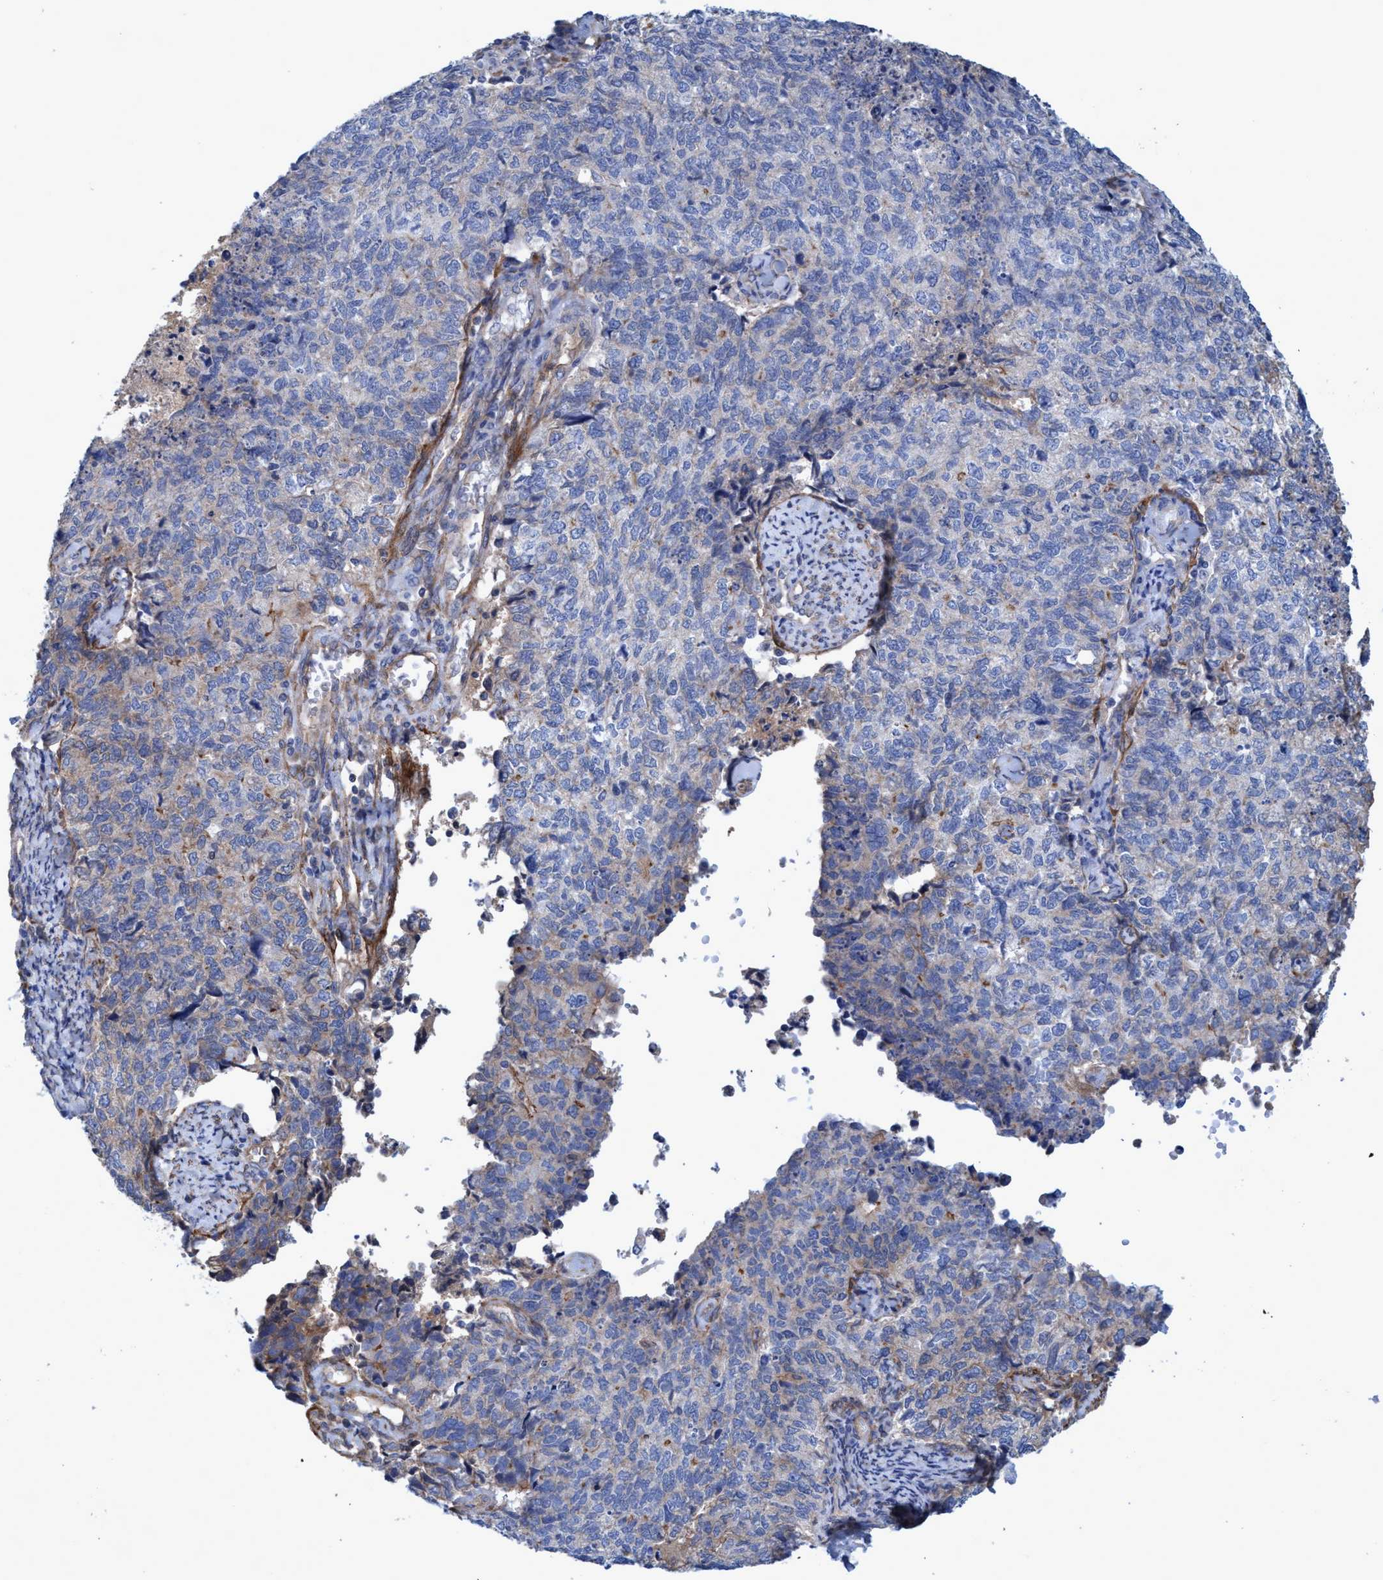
{"staining": {"intensity": "weak", "quantity": "<25%", "location": "cytoplasmic/membranous"}, "tissue": "cervical cancer", "cell_type": "Tumor cells", "image_type": "cancer", "snomed": [{"axis": "morphology", "description": "Squamous cell carcinoma, NOS"}, {"axis": "topography", "description": "Cervix"}], "caption": "Immunohistochemical staining of cervical squamous cell carcinoma exhibits no significant expression in tumor cells. (DAB immunohistochemistry (IHC) with hematoxylin counter stain).", "gene": "GULP1", "patient": {"sex": "female", "age": 63}}